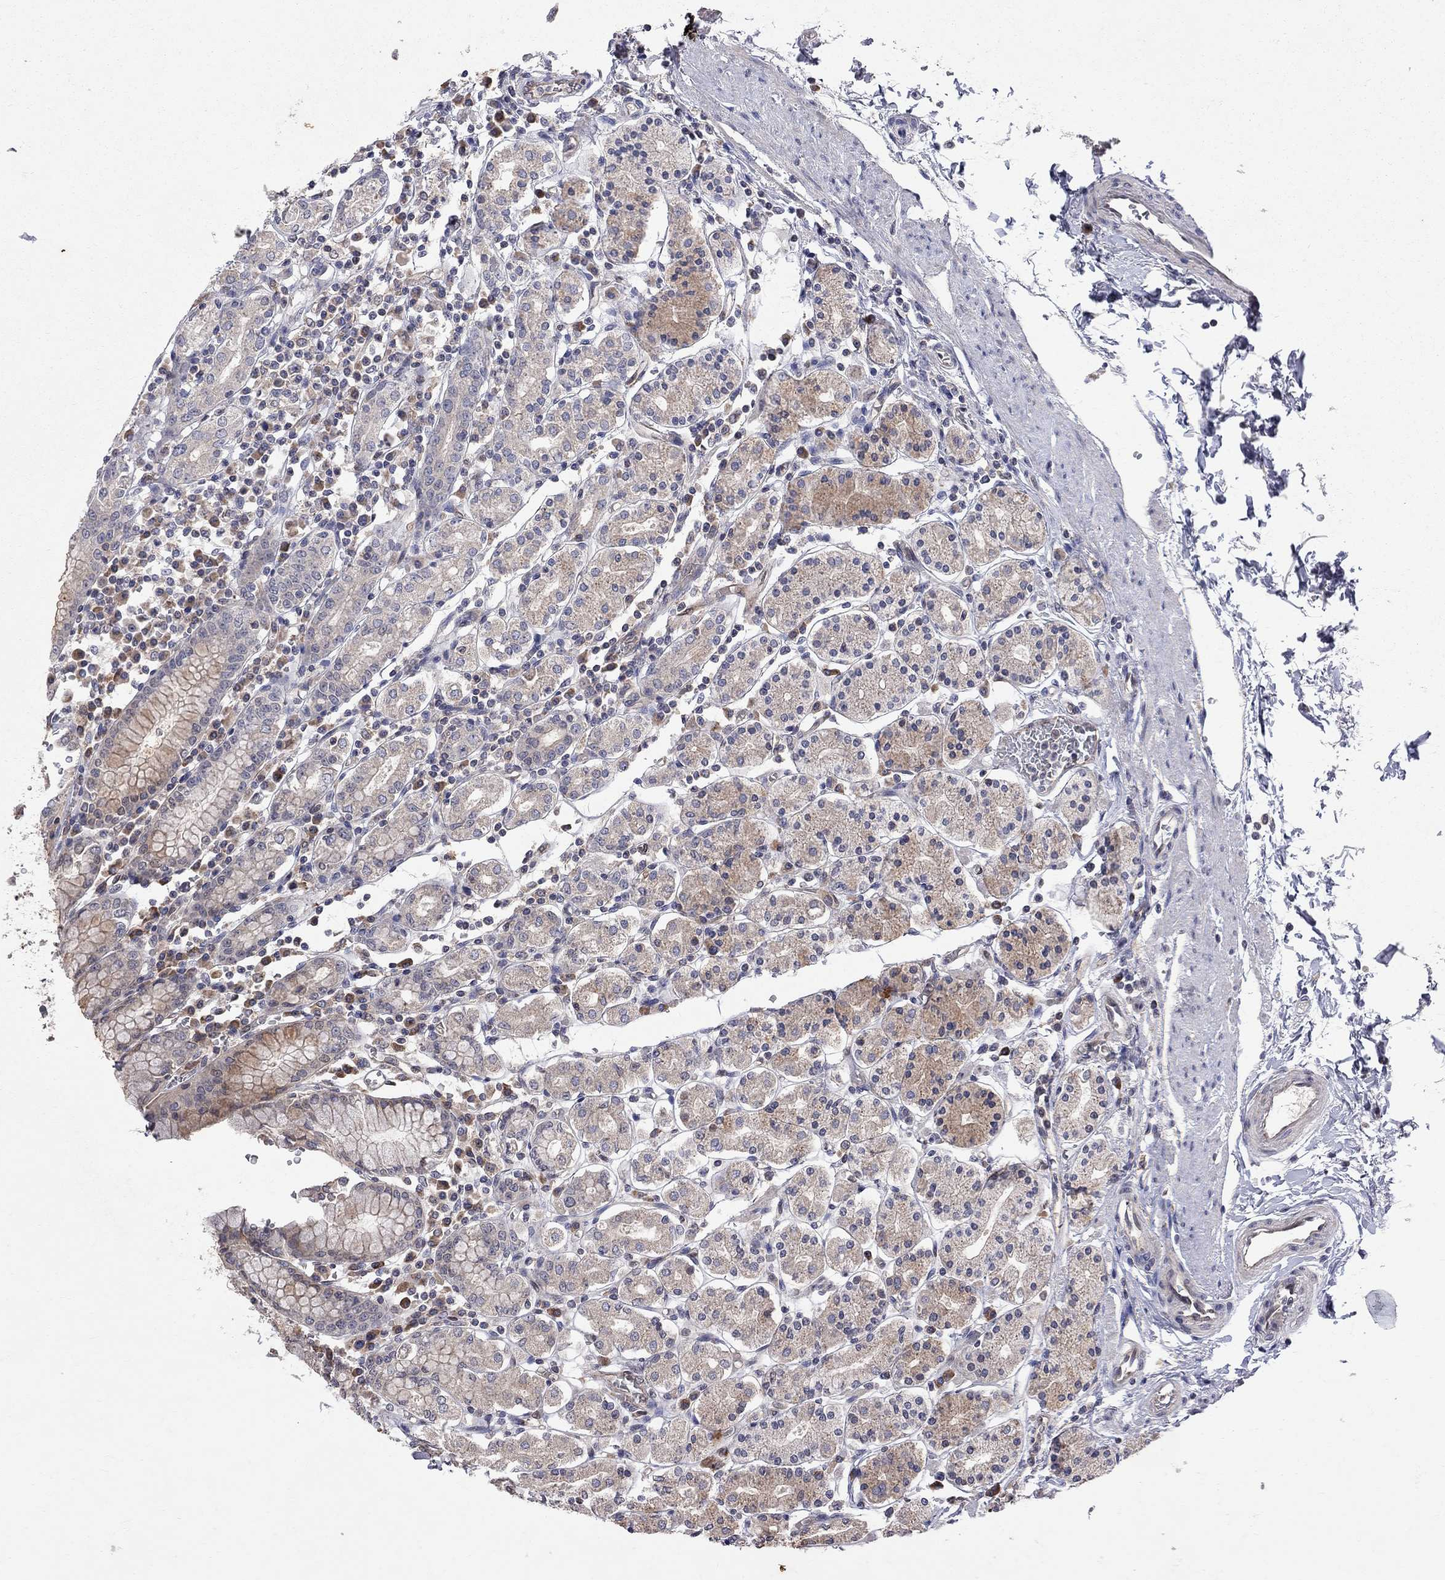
{"staining": {"intensity": "weak", "quantity": "<25%", "location": "cytoplasmic/membranous"}, "tissue": "stomach", "cell_type": "Glandular cells", "image_type": "normal", "snomed": [{"axis": "morphology", "description": "Normal tissue, NOS"}, {"axis": "topography", "description": "Stomach, upper"}, {"axis": "topography", "description": "Stomach"}], "caption": "DAB immunohistochemical staining of benign stomach demonstrates no significant expression in glandular cells. (DAB immunohistochemistry with hematoxylin counter stain).", "gene": "ABI3", "patient": {"sex": "male", "age": 62}}